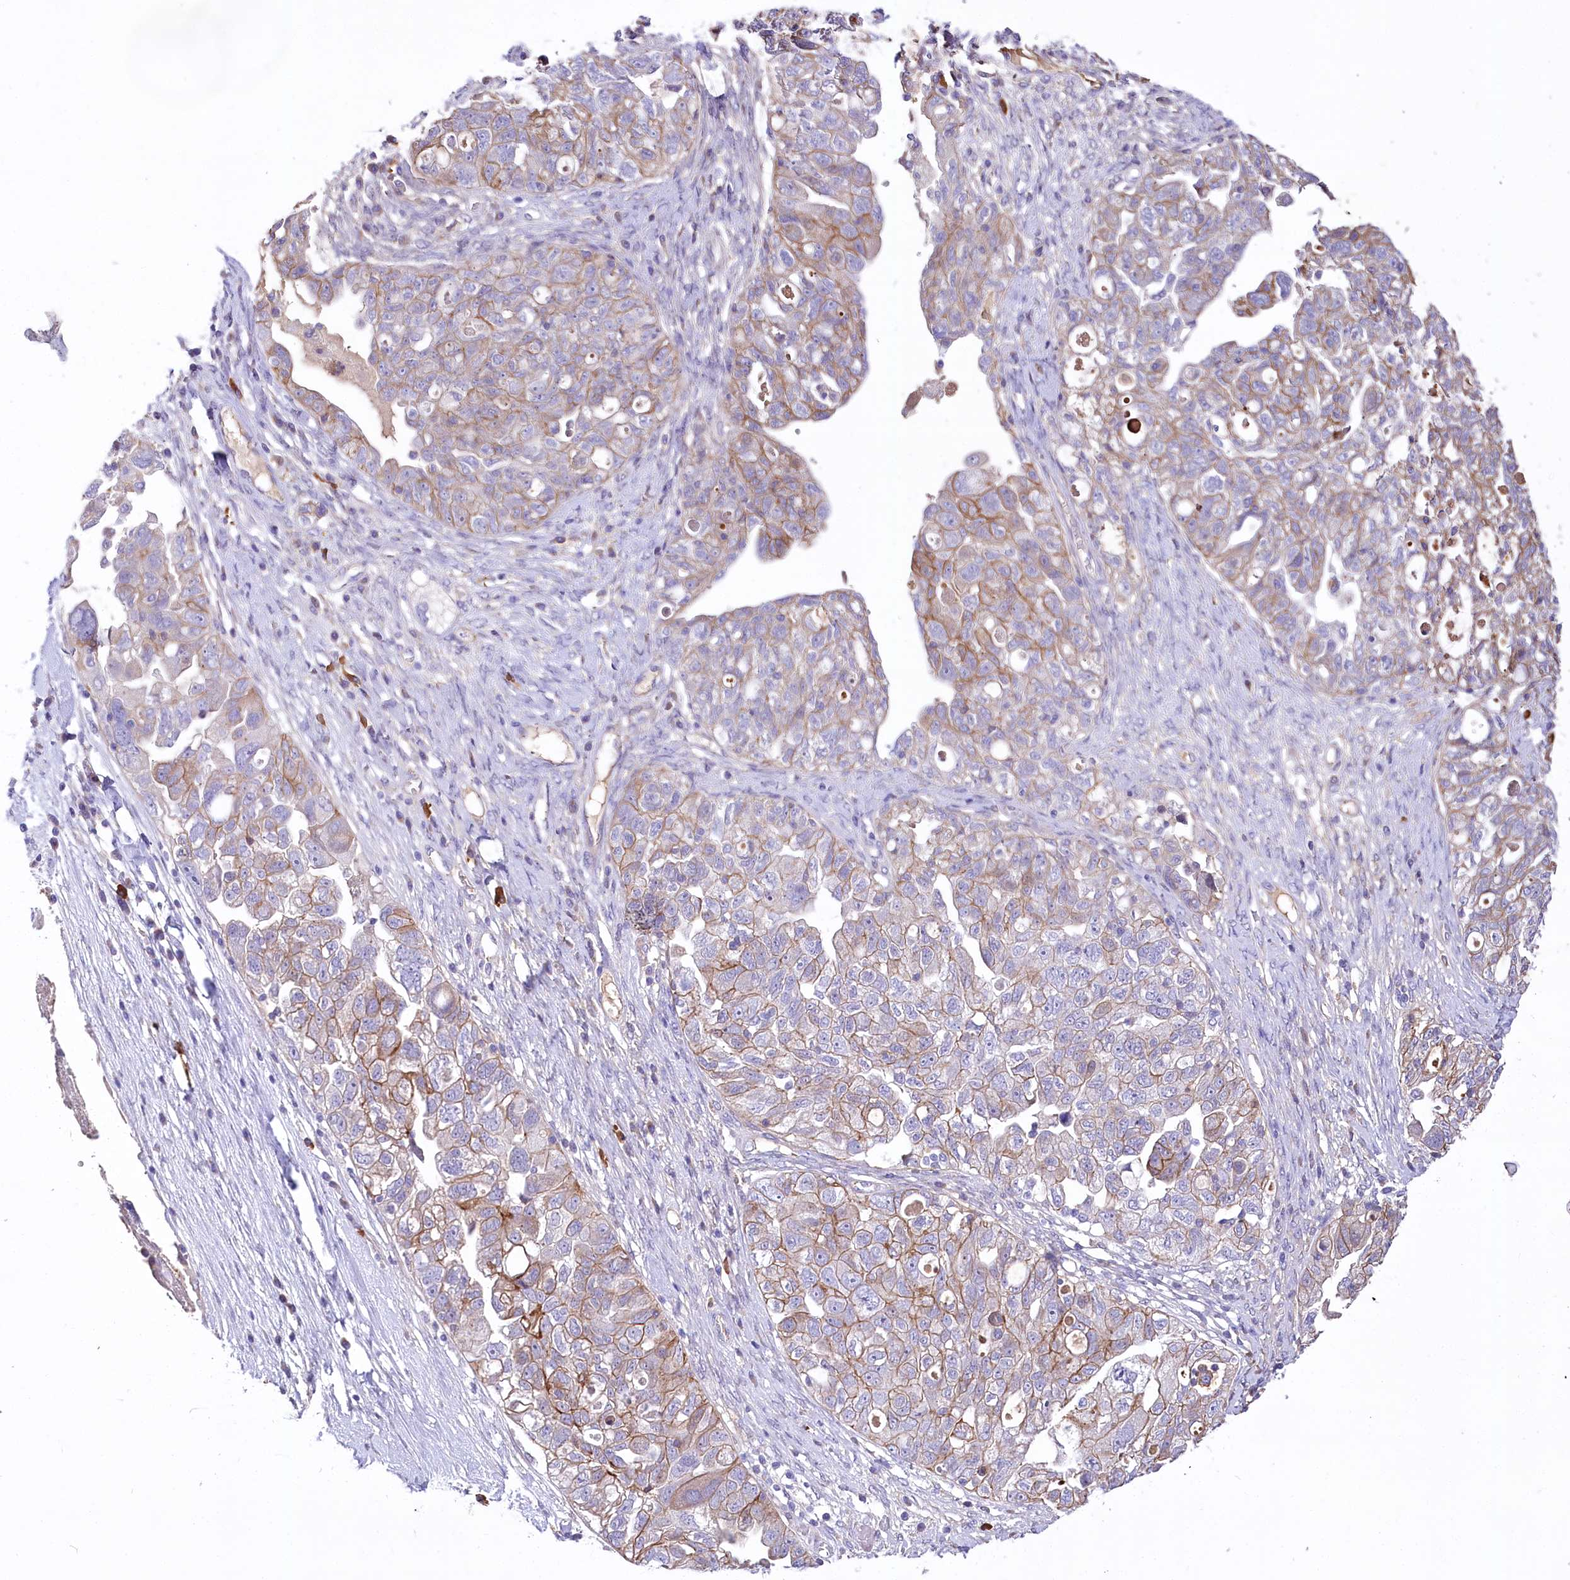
{"staining": {"intensity": "moderate", "quantity": "25%-75%", "location": "cytoplasmic/membranous"}, "tissue": "ovarian cancer", "cell_type": "Tumor cells", "image_type": "cancer", "snomed": [{"axis": "morphology", "description": "Carcinoma, NOS"}, {"axis": "morphology", "description": "Cystadenocarcinoma, serous, NOS"}, {"axis": "topography", "description": "Ovary"}], "caption": "A histopathology image showing moderate cytoplasmic/membranous staining in about 25%-75% of tumor cells in ovarian serous cystadenocarcinoma, as visualized by brown immunohistochemical staining.", "gene": "CEP164", "patient": {"sex": "female", "age": 69}}